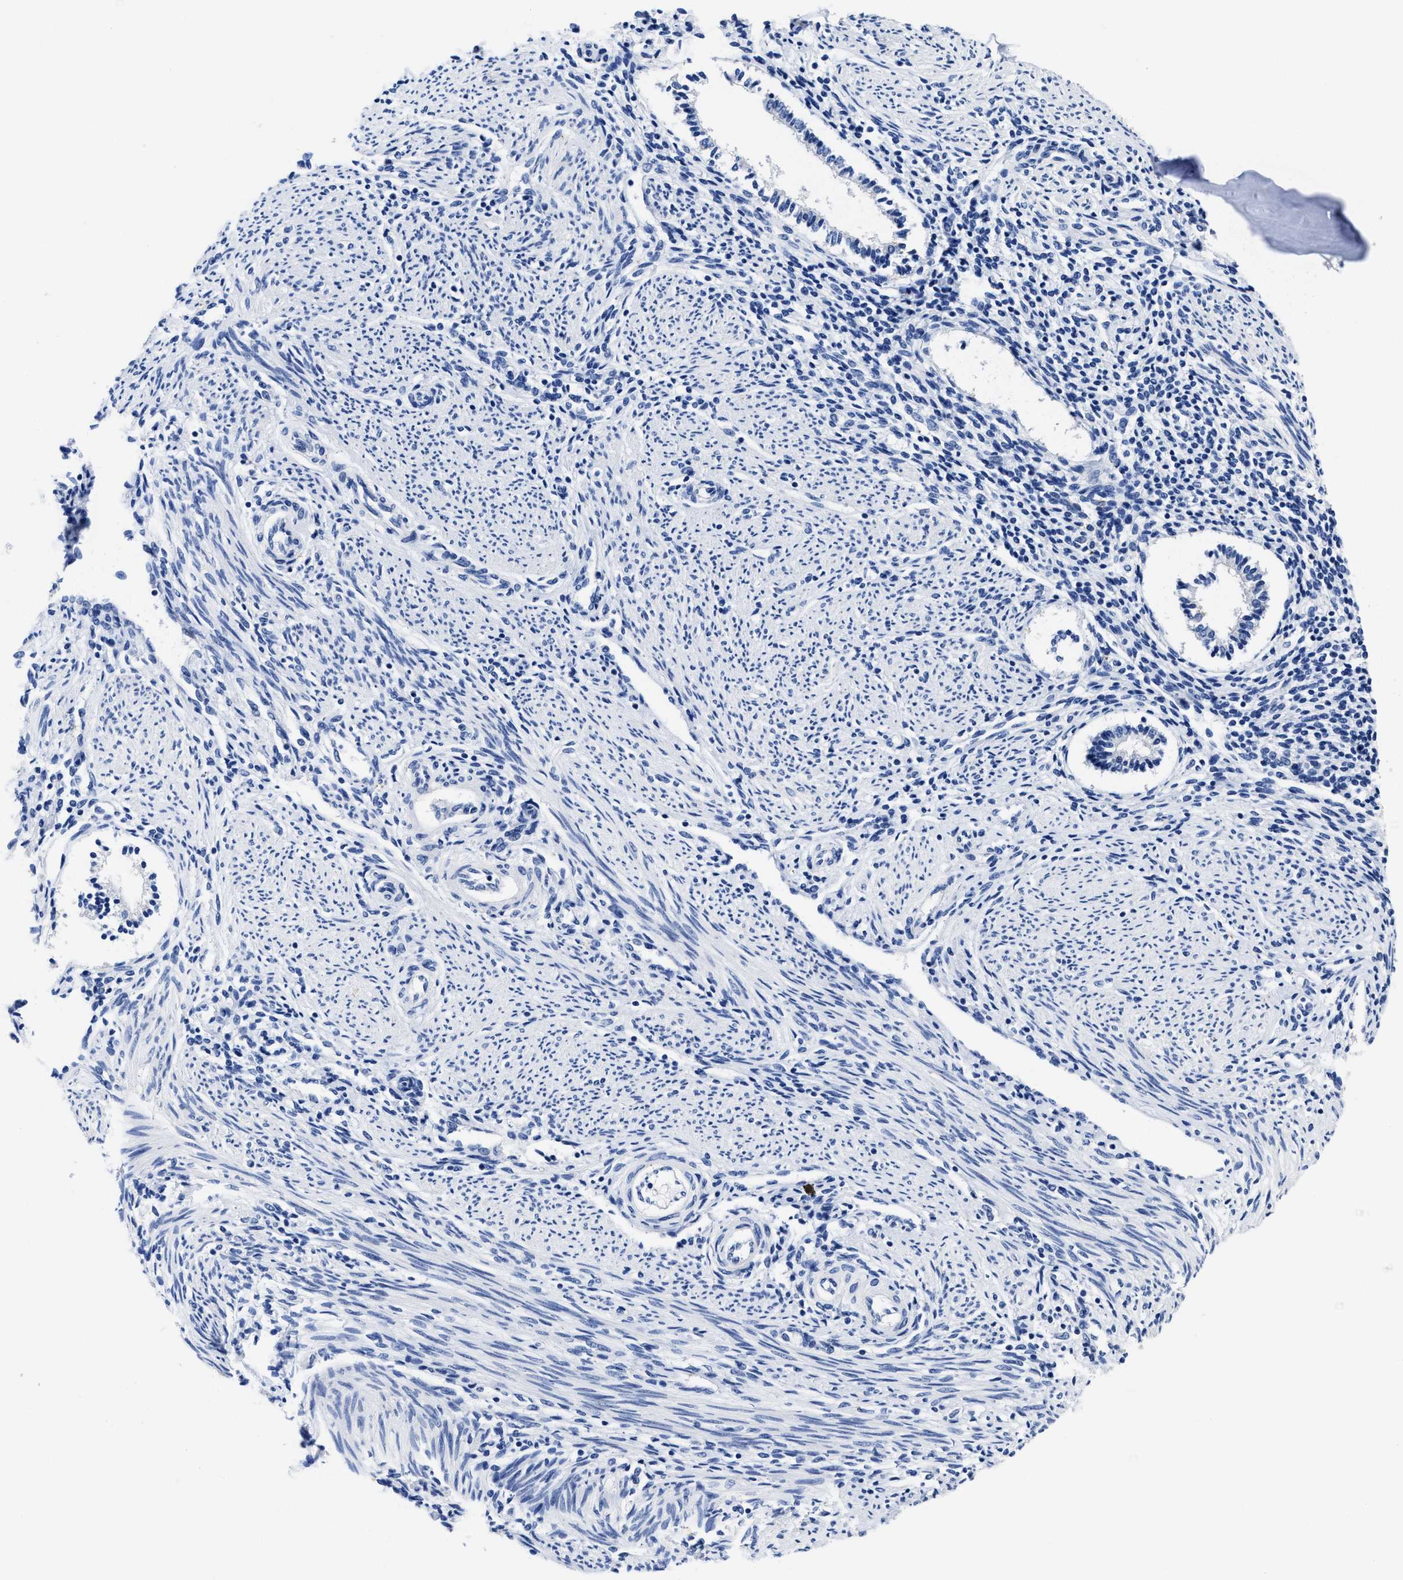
{"staining": {"intensity": "negative", "quantity": "none", "location": "none"}, "tissue": "endometrium", "cell_type": "Cells in endometrial stroma", "image_type": "normal", "snomed": [{"axis": "morphology", "description": "Normal tissue, NOS"}, {"axis": "topography", "description": "Endometrium"}], "caption": "The image demonstrates no significant staining in cells in endometrial stroma of endometrium.", "gene": "HOOK1", "patient": {"sex": "female", "age": 42}}